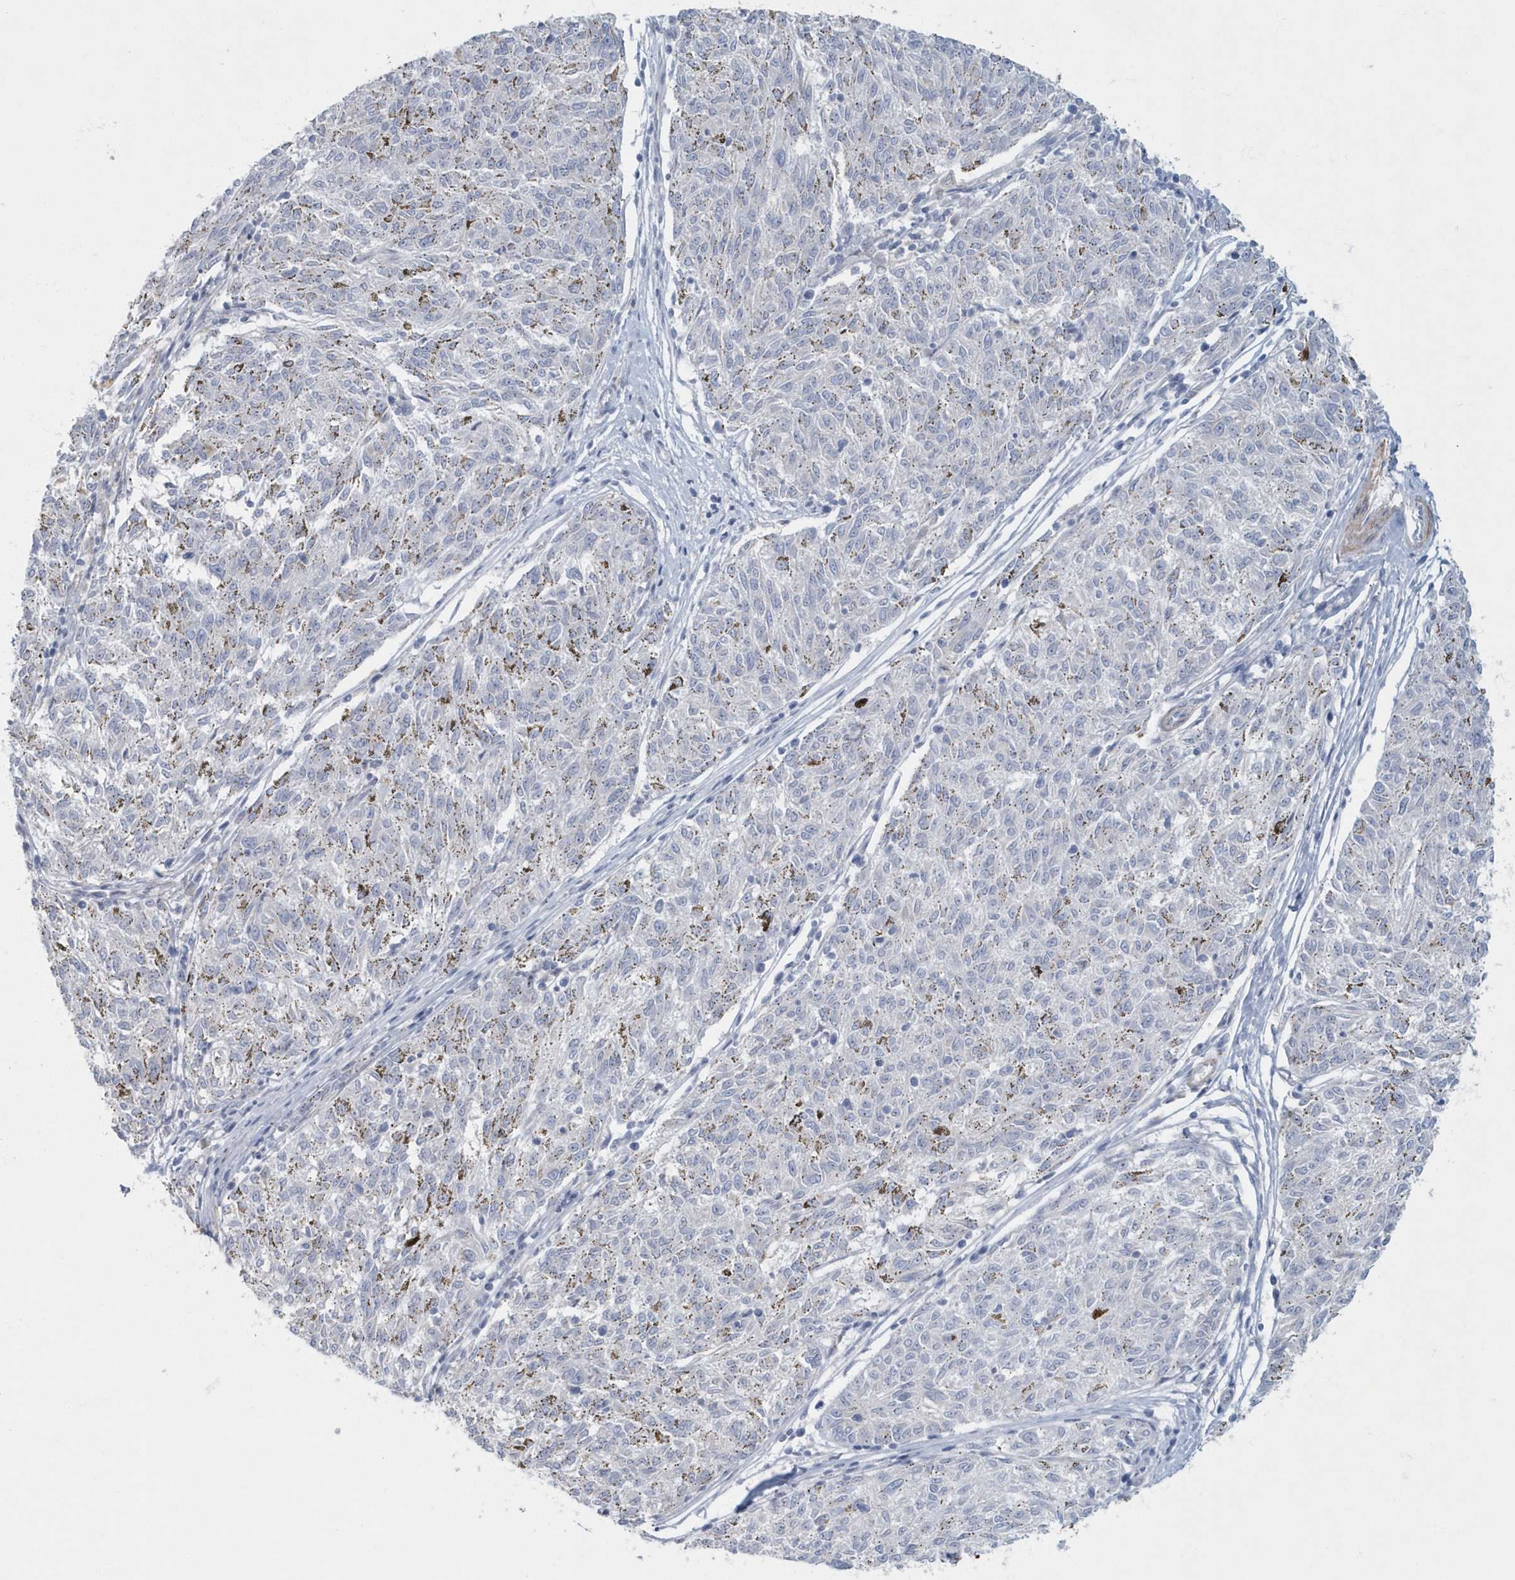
{"staining": {"intensity": "negative", "quantity": "none", "location": "none"}, "tissue": "melanoma", "cell_type": "Tumor cells", "image_type": "cancer", "snomed": [{"axis": "morphology", "description": "Malignant melanoma, NOS"}, {"axis": "topography", "description": "Skin"}], "caption": "IHC photomicrograph of melanoma stained for a protein (brown), which displays no staining in tumor cells. The staining is performed using DAB brown chromogen with nuclei counter-stained in using hematoxylin.", "gene": "MYOT", "patient": {"sex": "female", "age": 72}}